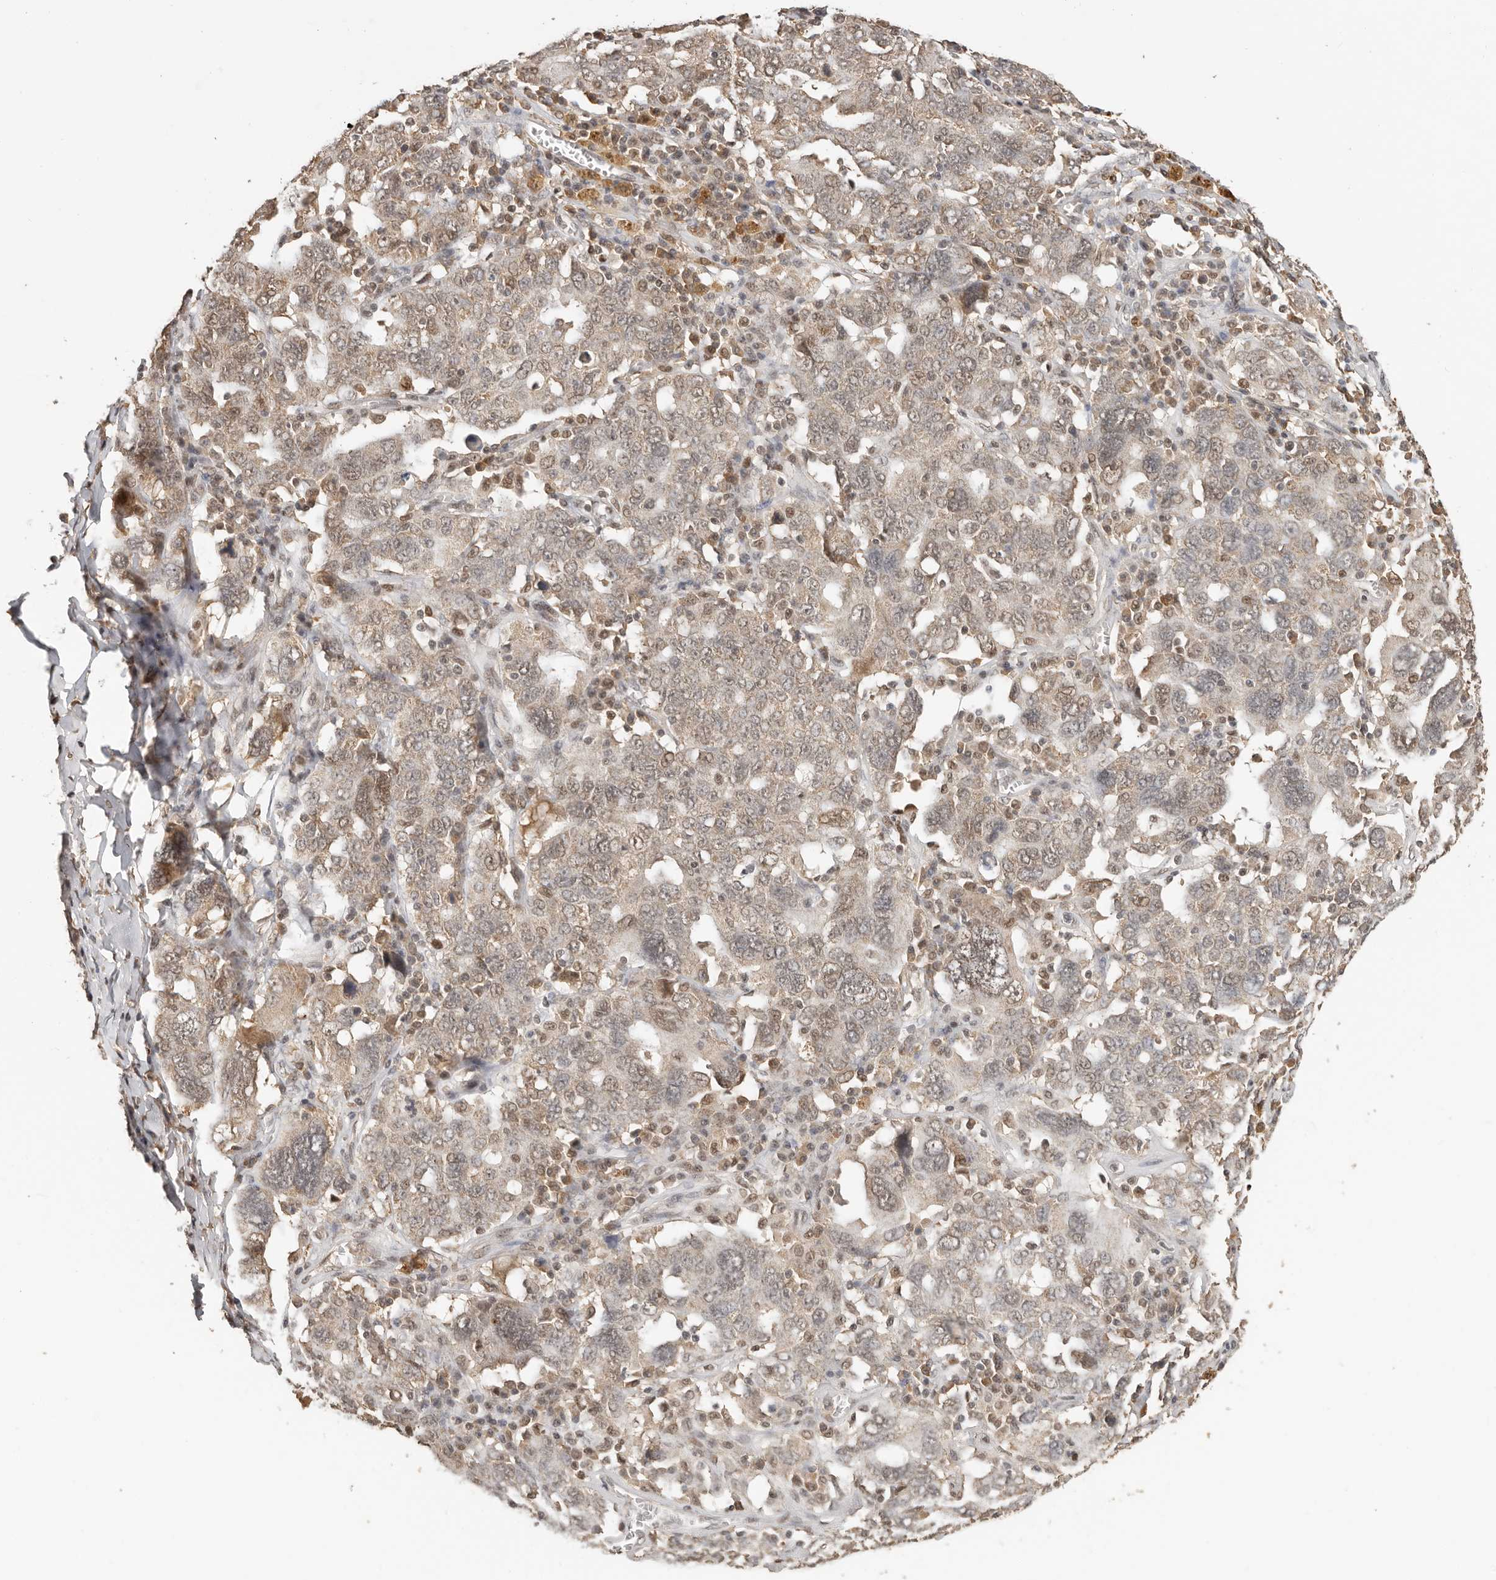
{"staining": {"intensity": "moderate", "quantity": "25%-75%", "location": "cytoplasmic/membranous,nuclear"}, "tissue": "ovarian cancer", "cell_type": "Tumor cells", "image_type": "cancer", "snomed": [{"axis": "morphology", "description": "Carcinoma, endometroid"}, {"axis": "topography", "description": "Ovary"}], "caption": "Protein expression analysis of human ovarian endometroid carcinoma reveals moderate cytoplasmic/membranous and nuclear positivity in approximately 25%-75% of tumor cells.", "gene": "SEC14L1", "patient": {"sex": "female", "age": 62}}